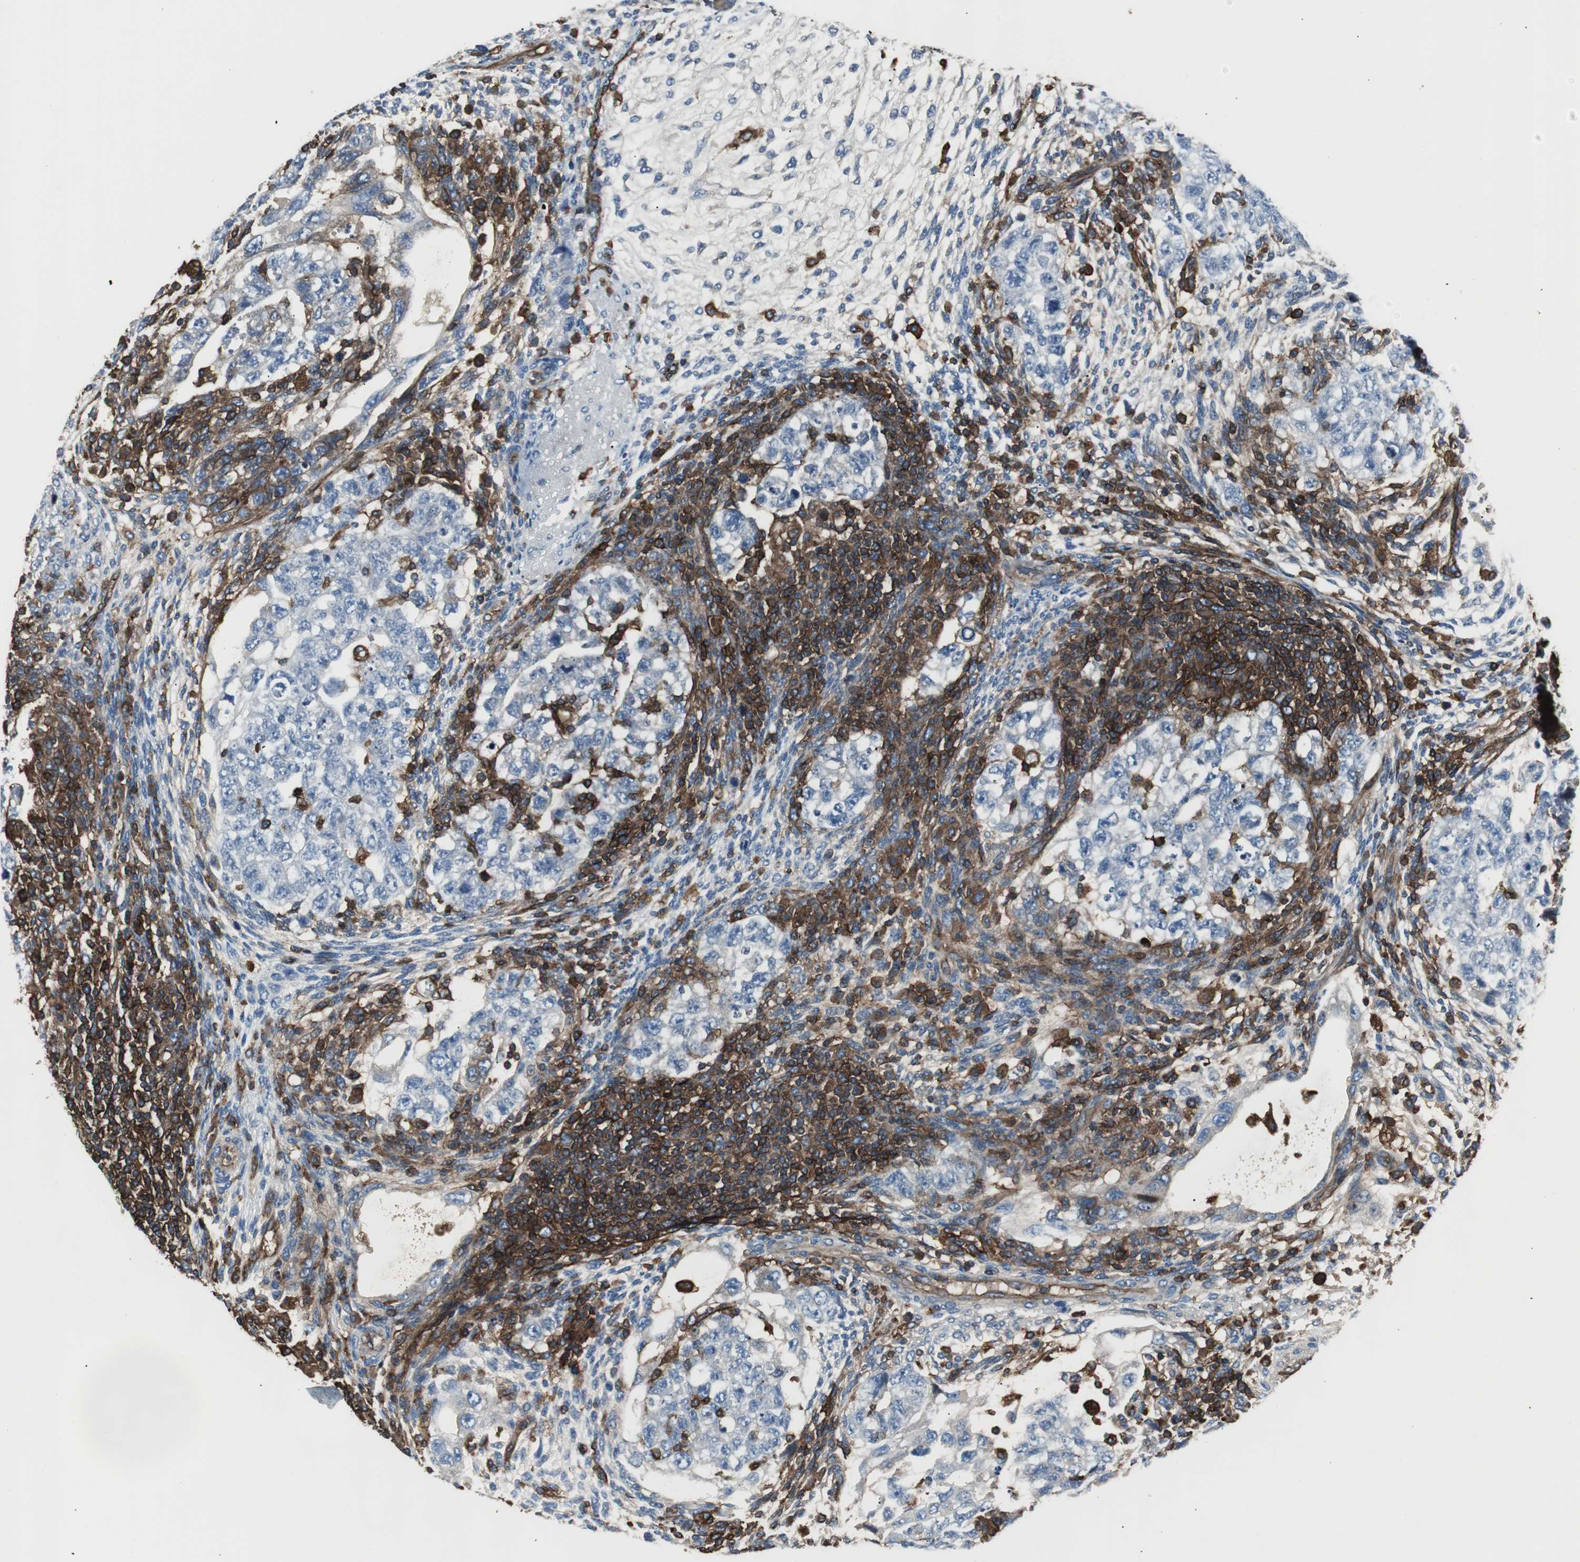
{"staining": {"intensity": "negative", "quantity": "none", "location": "none"}, "tissue": "testis cancer", "cell_type": "Tumor cells", "image_type": "cancer", "snomed": [{"axis": "morphology", "description": "Normal tissue, NOS"}, {"axis": "morphology", "description": "Carcinoma, Embryonal, NOS"}, {"axis": "topography", "description": "Testis"}], "caption": "The photomicrograph shows no significant staining in tumor cells of testis embryonal carcinoma.", "gene": "B2M", "patient": {"sex": "male", "age": 36}}